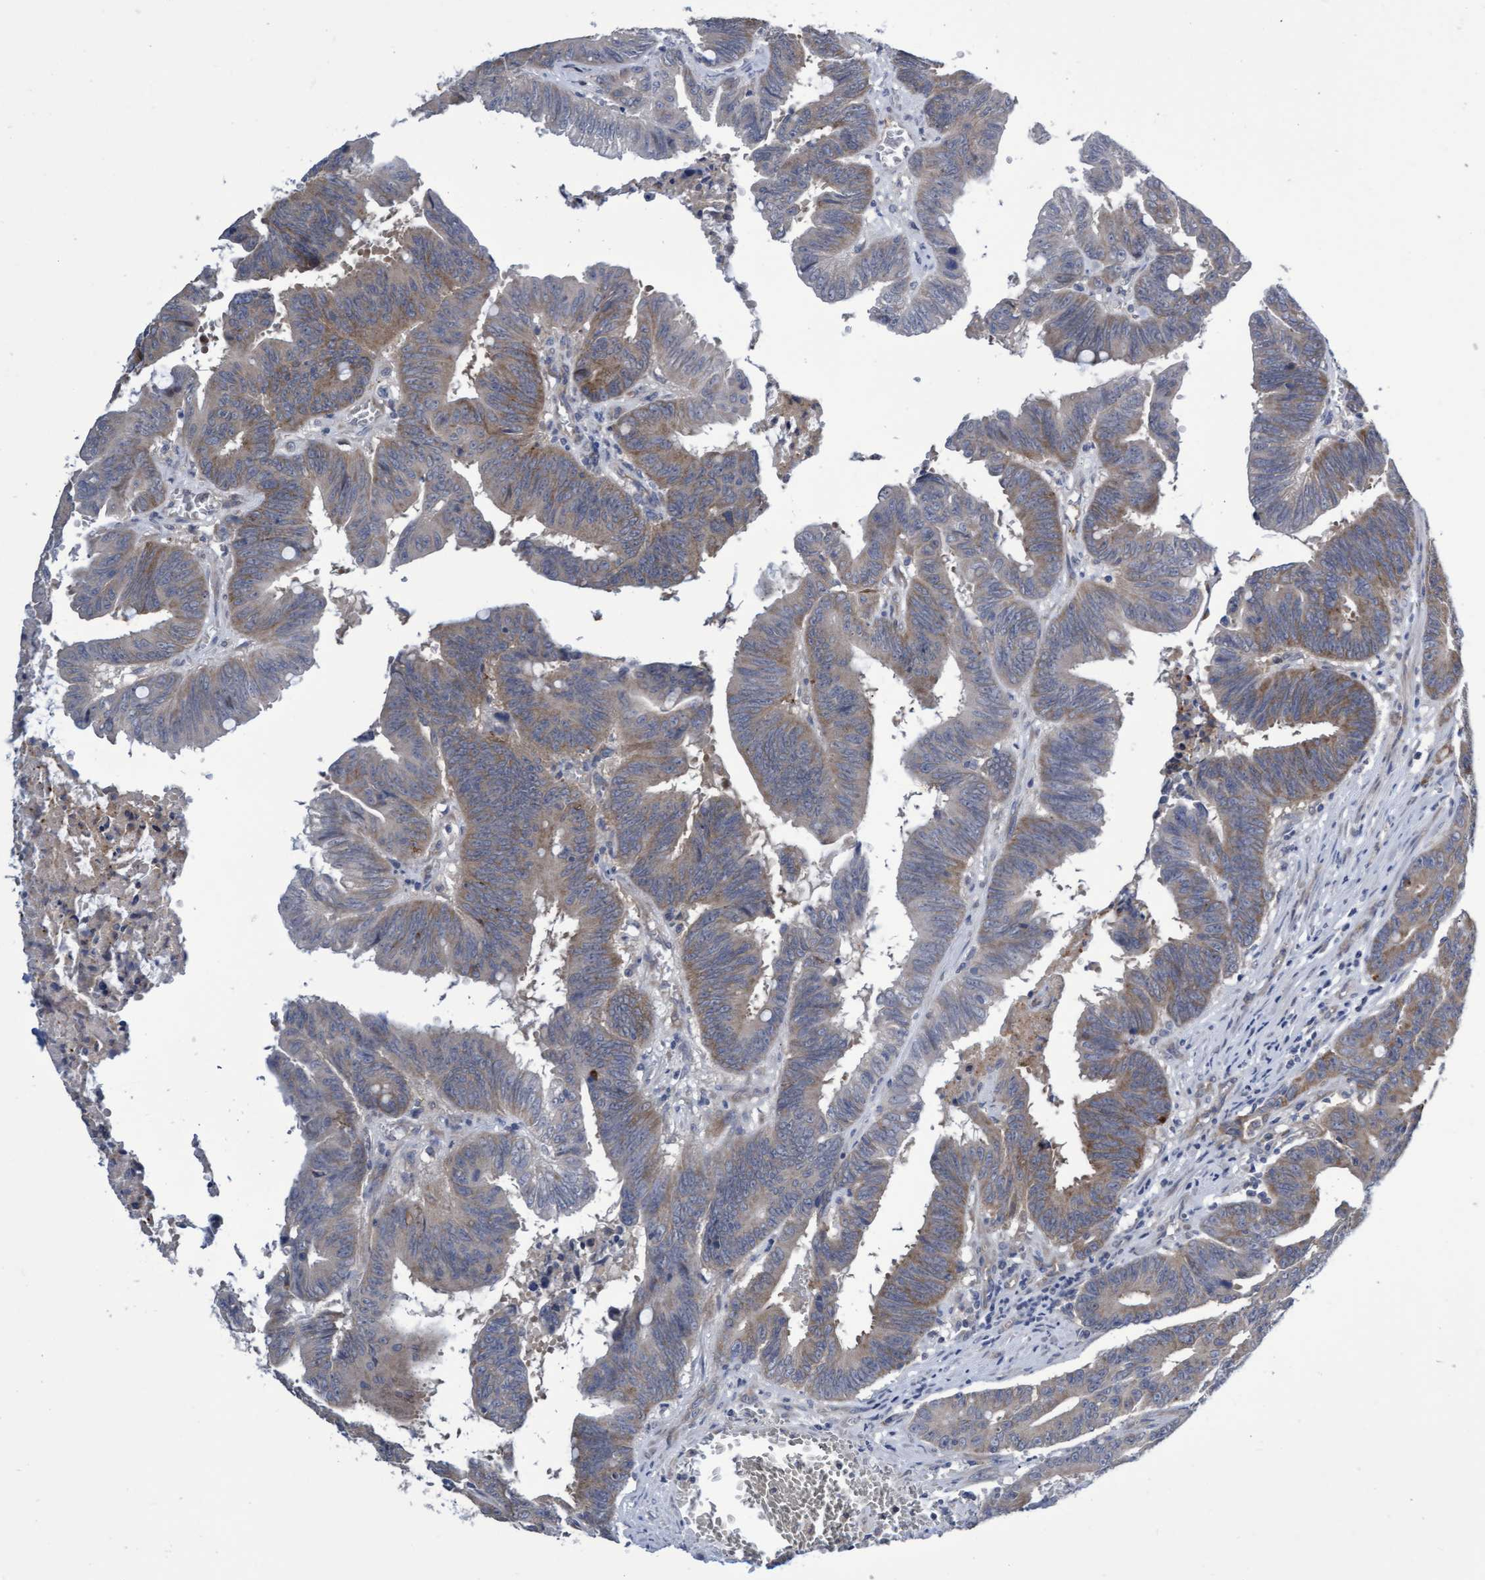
{"staining": {"intensity": "moderate", "quantity": ">75%", "location": "cytoplasmic/membranous"}, "tissue": "colorectal cancer", "cell_type": "Tumor cells", "image_type": "cancer", "snomed": [{"axis": "morphology", "description": "Adenocarcinoma, NOS"}, {"axis": "topography", "description": "Colon"}], "caption": "Immunohistochemical staining of human colorectal adenocarcinoma reveals medium levels of moderate cytoplasmic/membranous protein positivity in about >75% of tumor cells.", "gene": "ABCF2", "patient": {"sex": "male", "age": 45}}